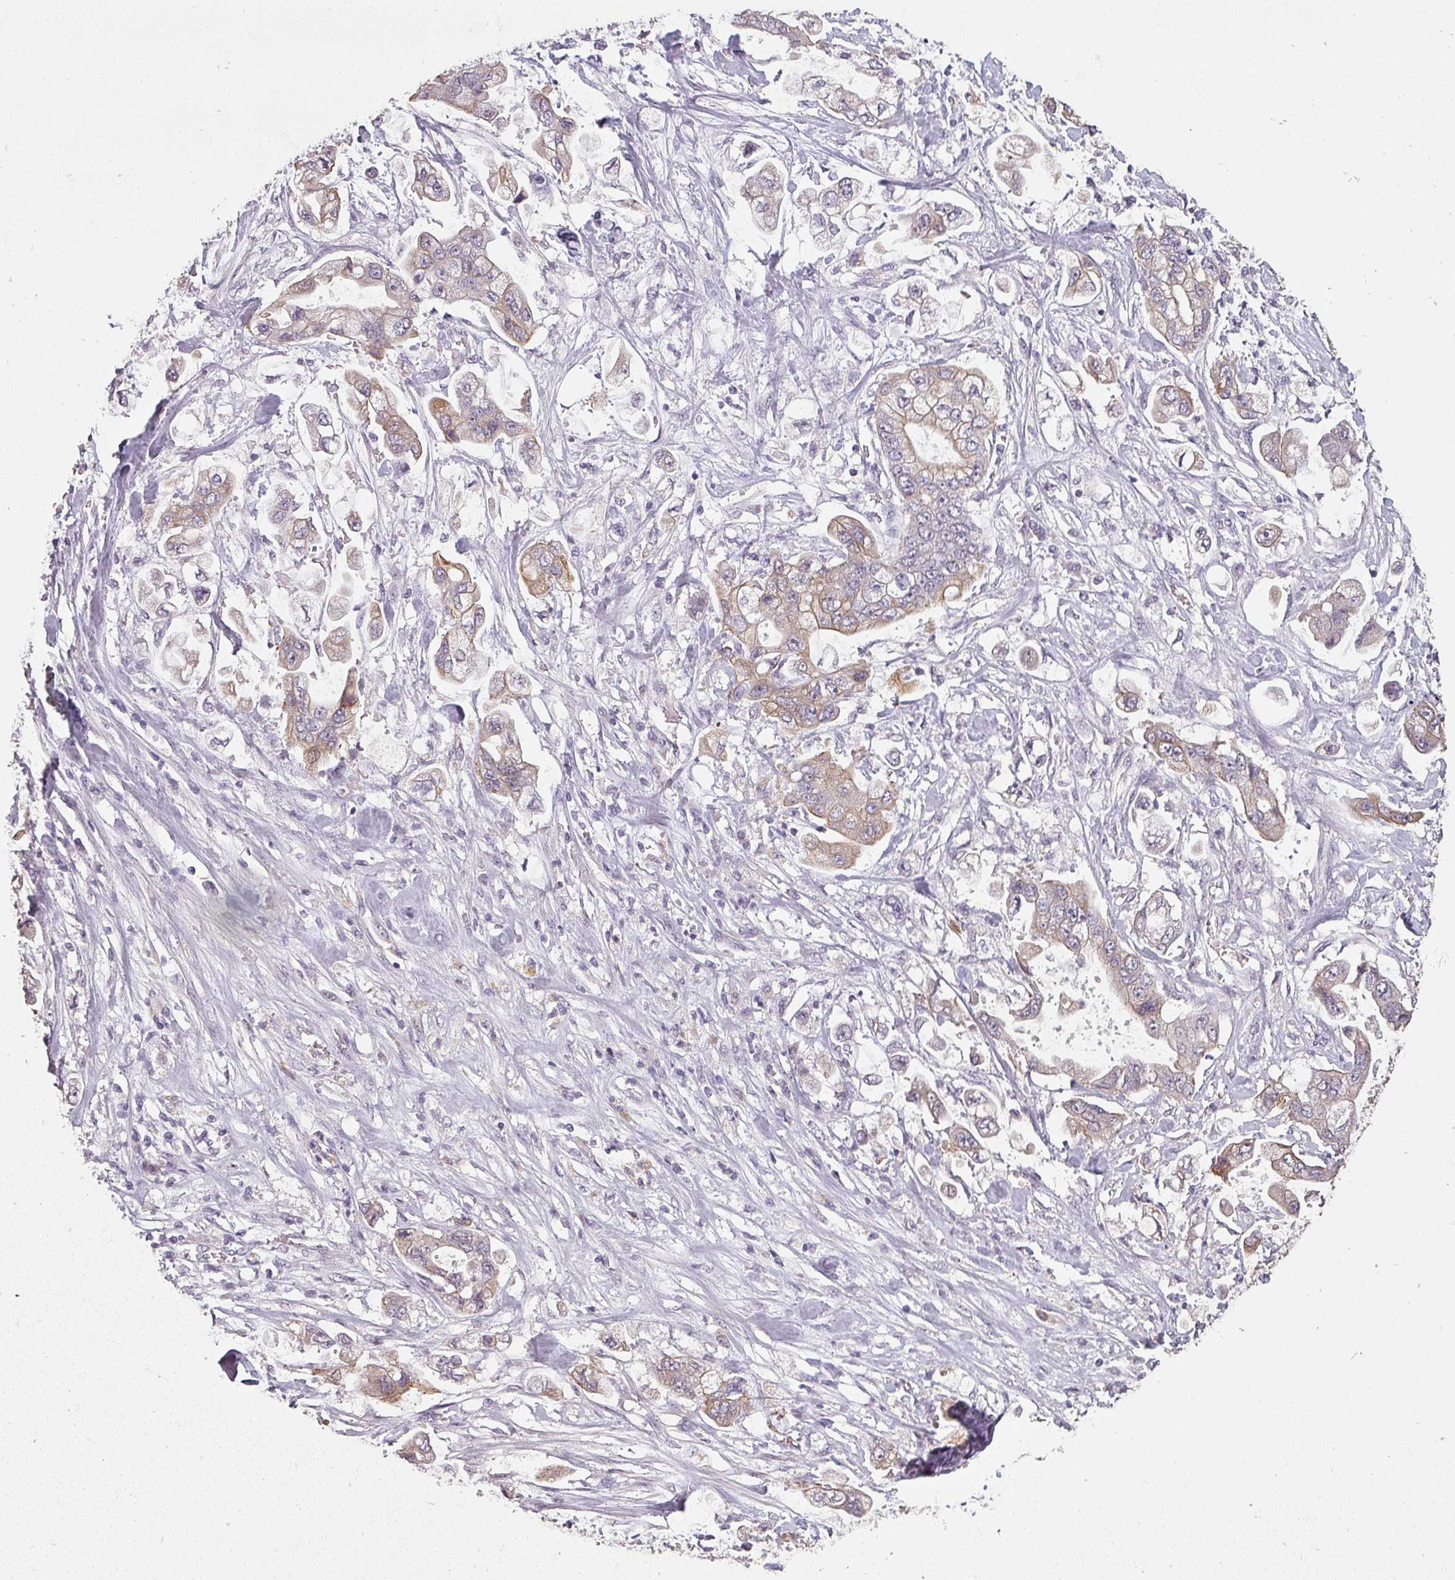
{"staining": {"intensity": "moderate", "quantity": "25%-75%", "location": "cytoplasmic/membranous"}, "tissue": "stomach cancer", "cell_type": "Tumor cells", "image_type": "cancer", "snomed": [{"axis": "morphology", "description": "Adenocarcinoma, NOS"}, {"axis": "topography", "description": "Stomach"}], "caption": "This photomicrograph demonstrates immunohistochemistry staining of human stomach adenocarcinoma, with medium moderate cytoplasmic/membranous expression in about 25%-75% of tumor cells.", "gene": "LYPLA1", "patient": {"sex": "male", "age": 62}}